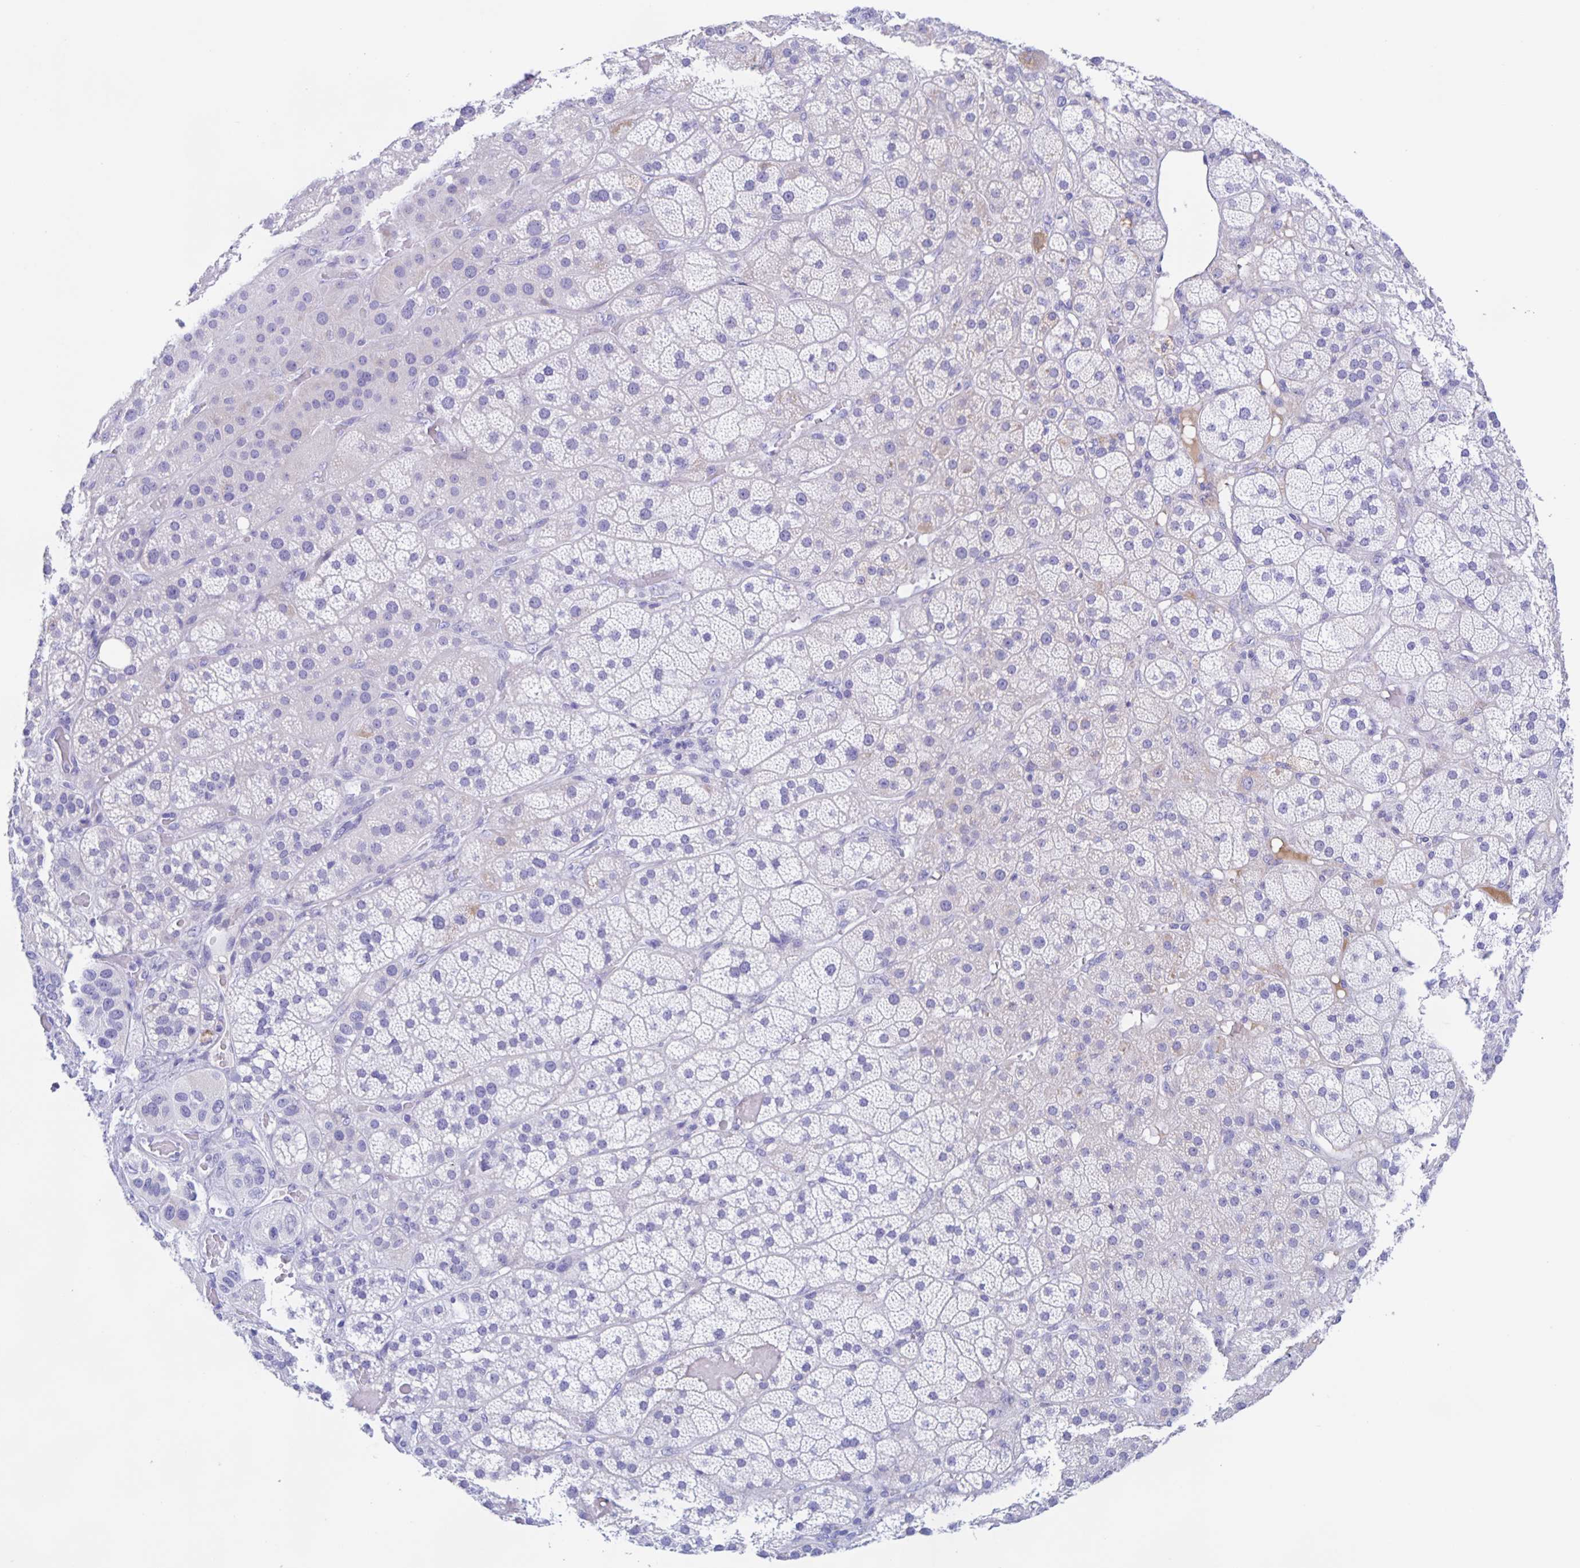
{"staining": {"intensity": "weak", "quantity": "<25%", "location": "cytoplasmic/membranous"}, "tissue": "adrenal gland", "cell_type": "Glandular cells", "image_type": "normal", "snomed": [{"axis": "morphology", "description": "Normal tissue, NOS"}, {"axis": "topography", "description": "Adrenal gland"}], "caption": "High power microscopy image of an immunohistochemistry (IHC) image of unremarkable adrenal gland, revealing no significant expression in glandular cells. (Immunohistochemistry (ihc), brightfield microscopy, high magnification).", "gene": "CATSPER4", "patient": {"sex": "male", "age": 57}}